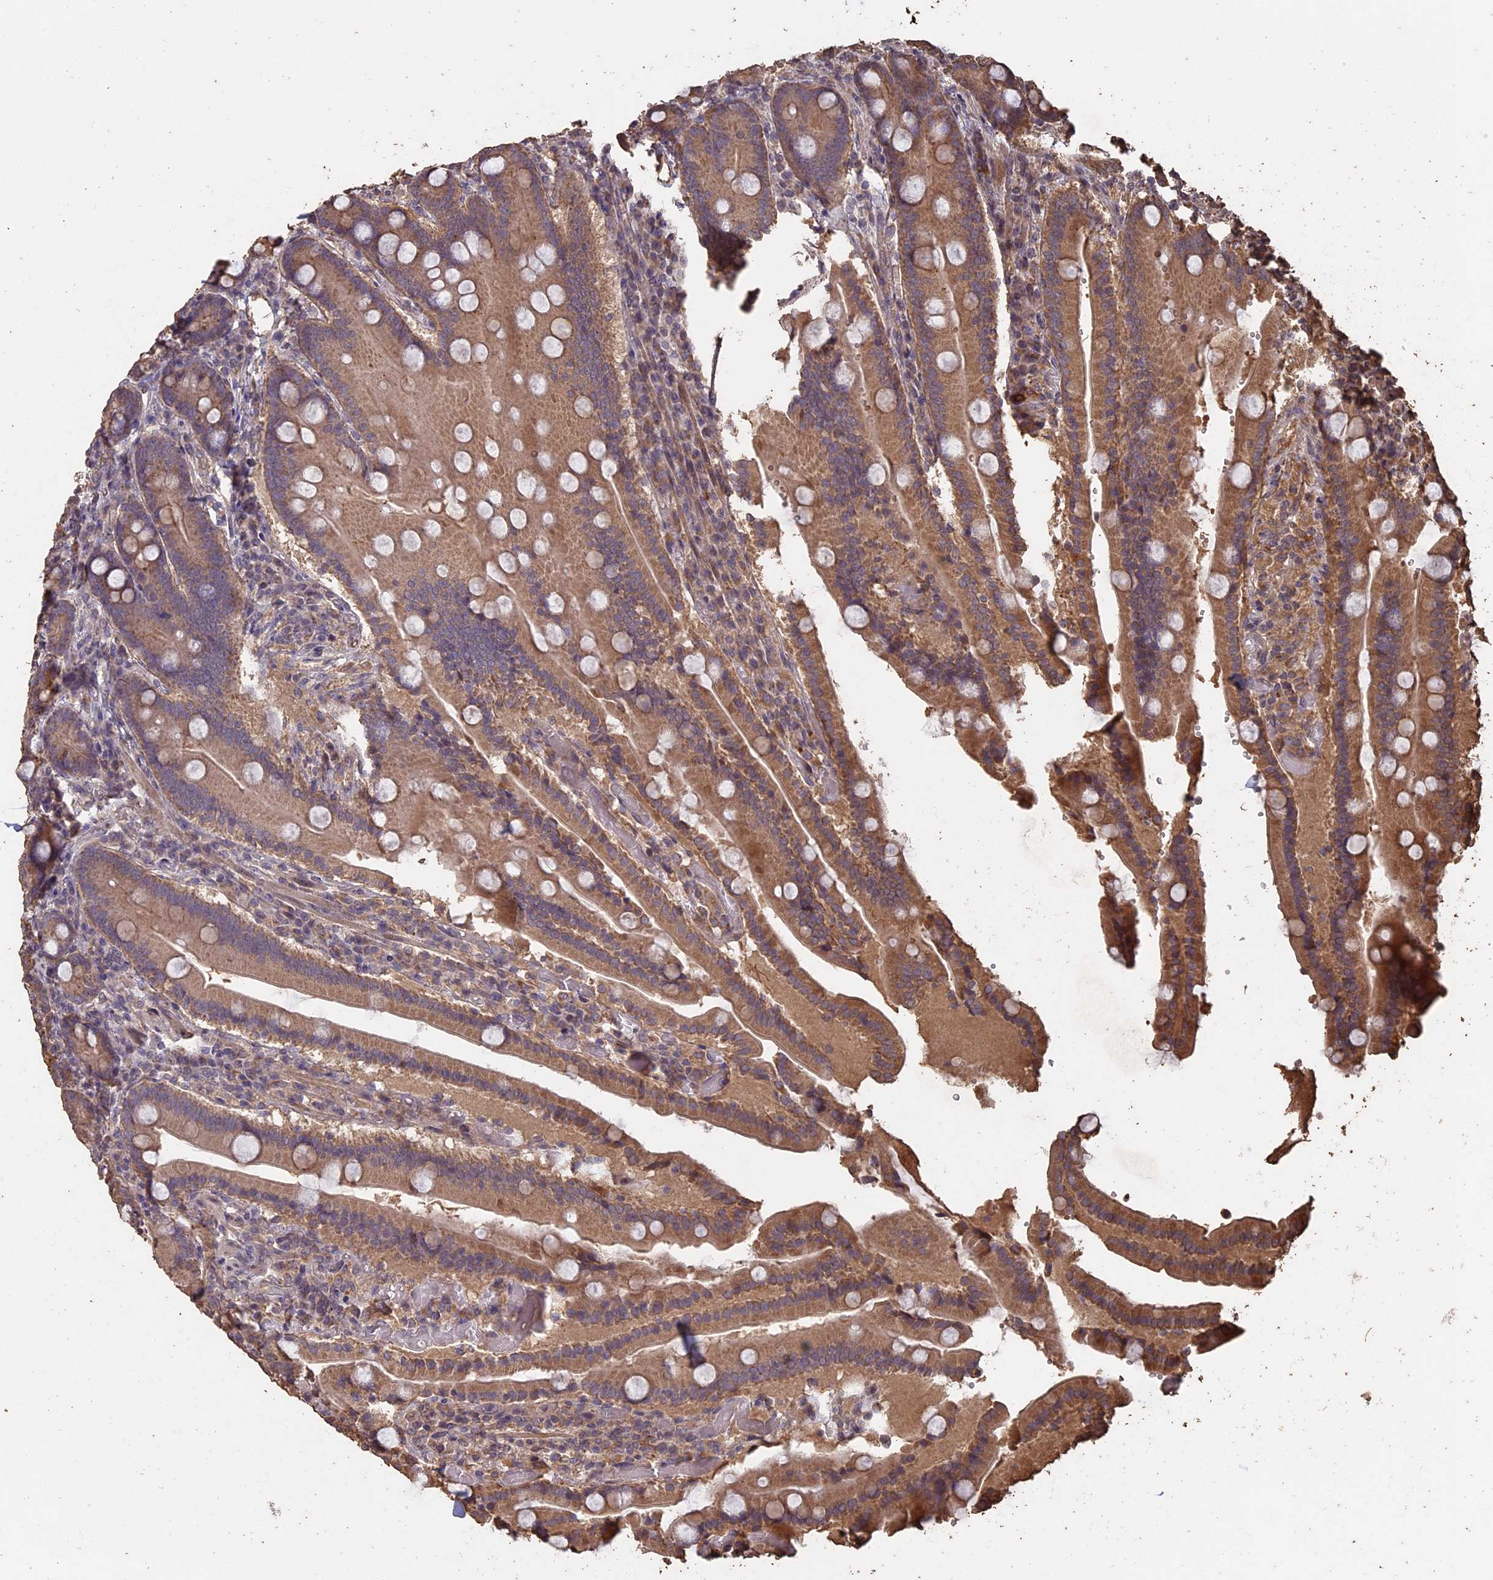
{"staining": {"intensity": "moderate", "quantity": ">75%", "location": "cytoplasmic/membranous"}, "tissue": "duodenum", "cell_type": "Glandular cells", "image_type": "normal", "snomed": [{"axis": "morphology", "description": "Normal tissue, NOS"}, {"axis": "topography", "description": "Duodenum"}], "caption": "A medium amount of moderate cytoplasmic/membranous positivity is identified in approximately >75% of glandular cells in benign duodenum.", "gene": "HUNK", "patient": {"sex": "female", "age": 62}}